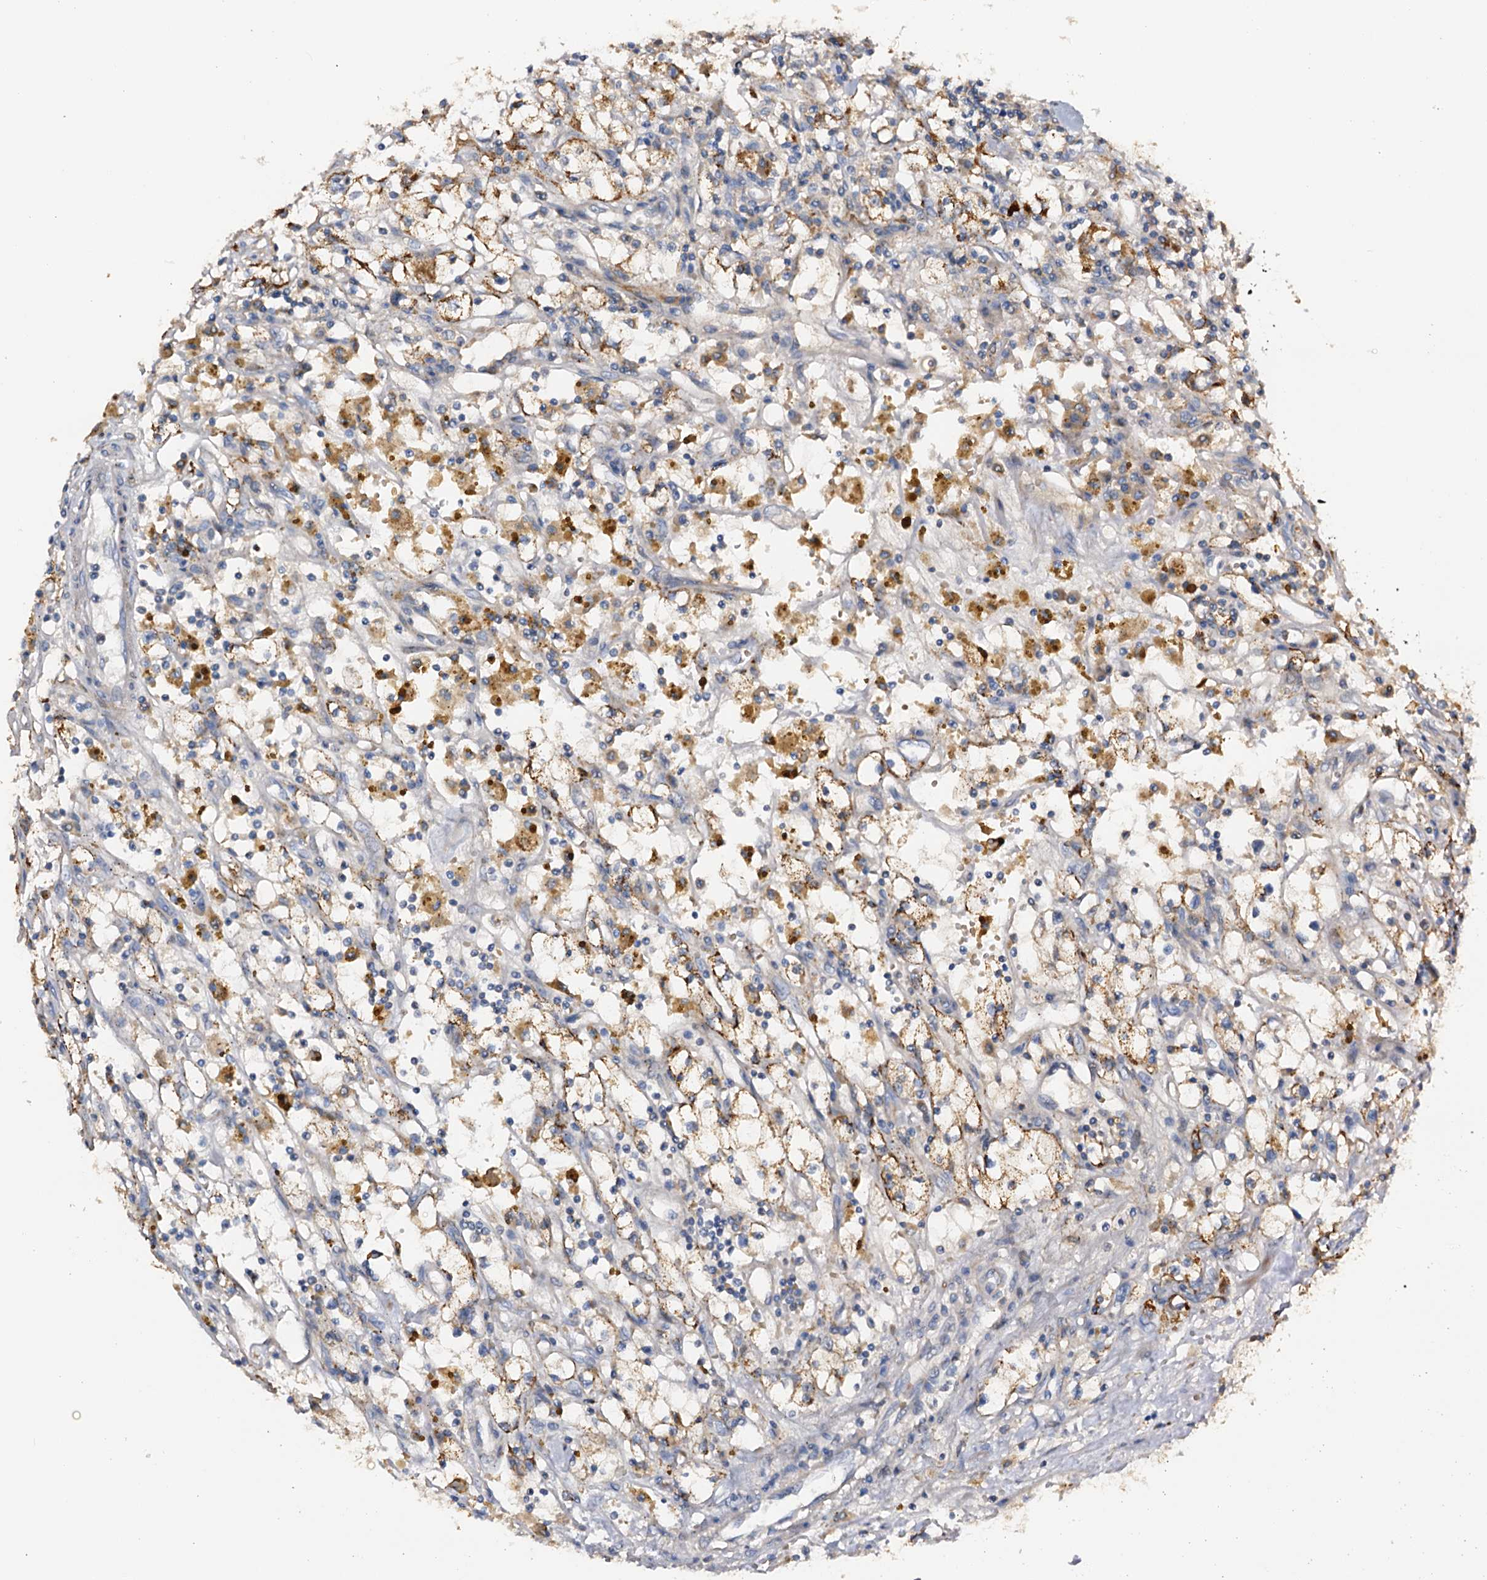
{"staining": {"intensity": "moderate", "quantity": "<25%", "location": "cytoplasmic/membranous"}, "tissue": "renal cancer", "cell_type": "Tumor cells", "image_type": "cancer", "snomed": [{"axis": "morphology", "description": "Adenocarcinoma, NOS"}, {"axis": "topography", "description": "Kidney"}], "caption": "Moderate cytoplasmic/membranous protein expression is seen in approximately <25% of tumor cells in adenocarcinoma (renal). Using DAB (3,3'-diaminobenzidine) (brown) and hematoxylin (blue) stains, captured at high magnification using brightfield microscopy.", "gene": "DMXL2", "patient": {"sex": "male", "age": 56}}